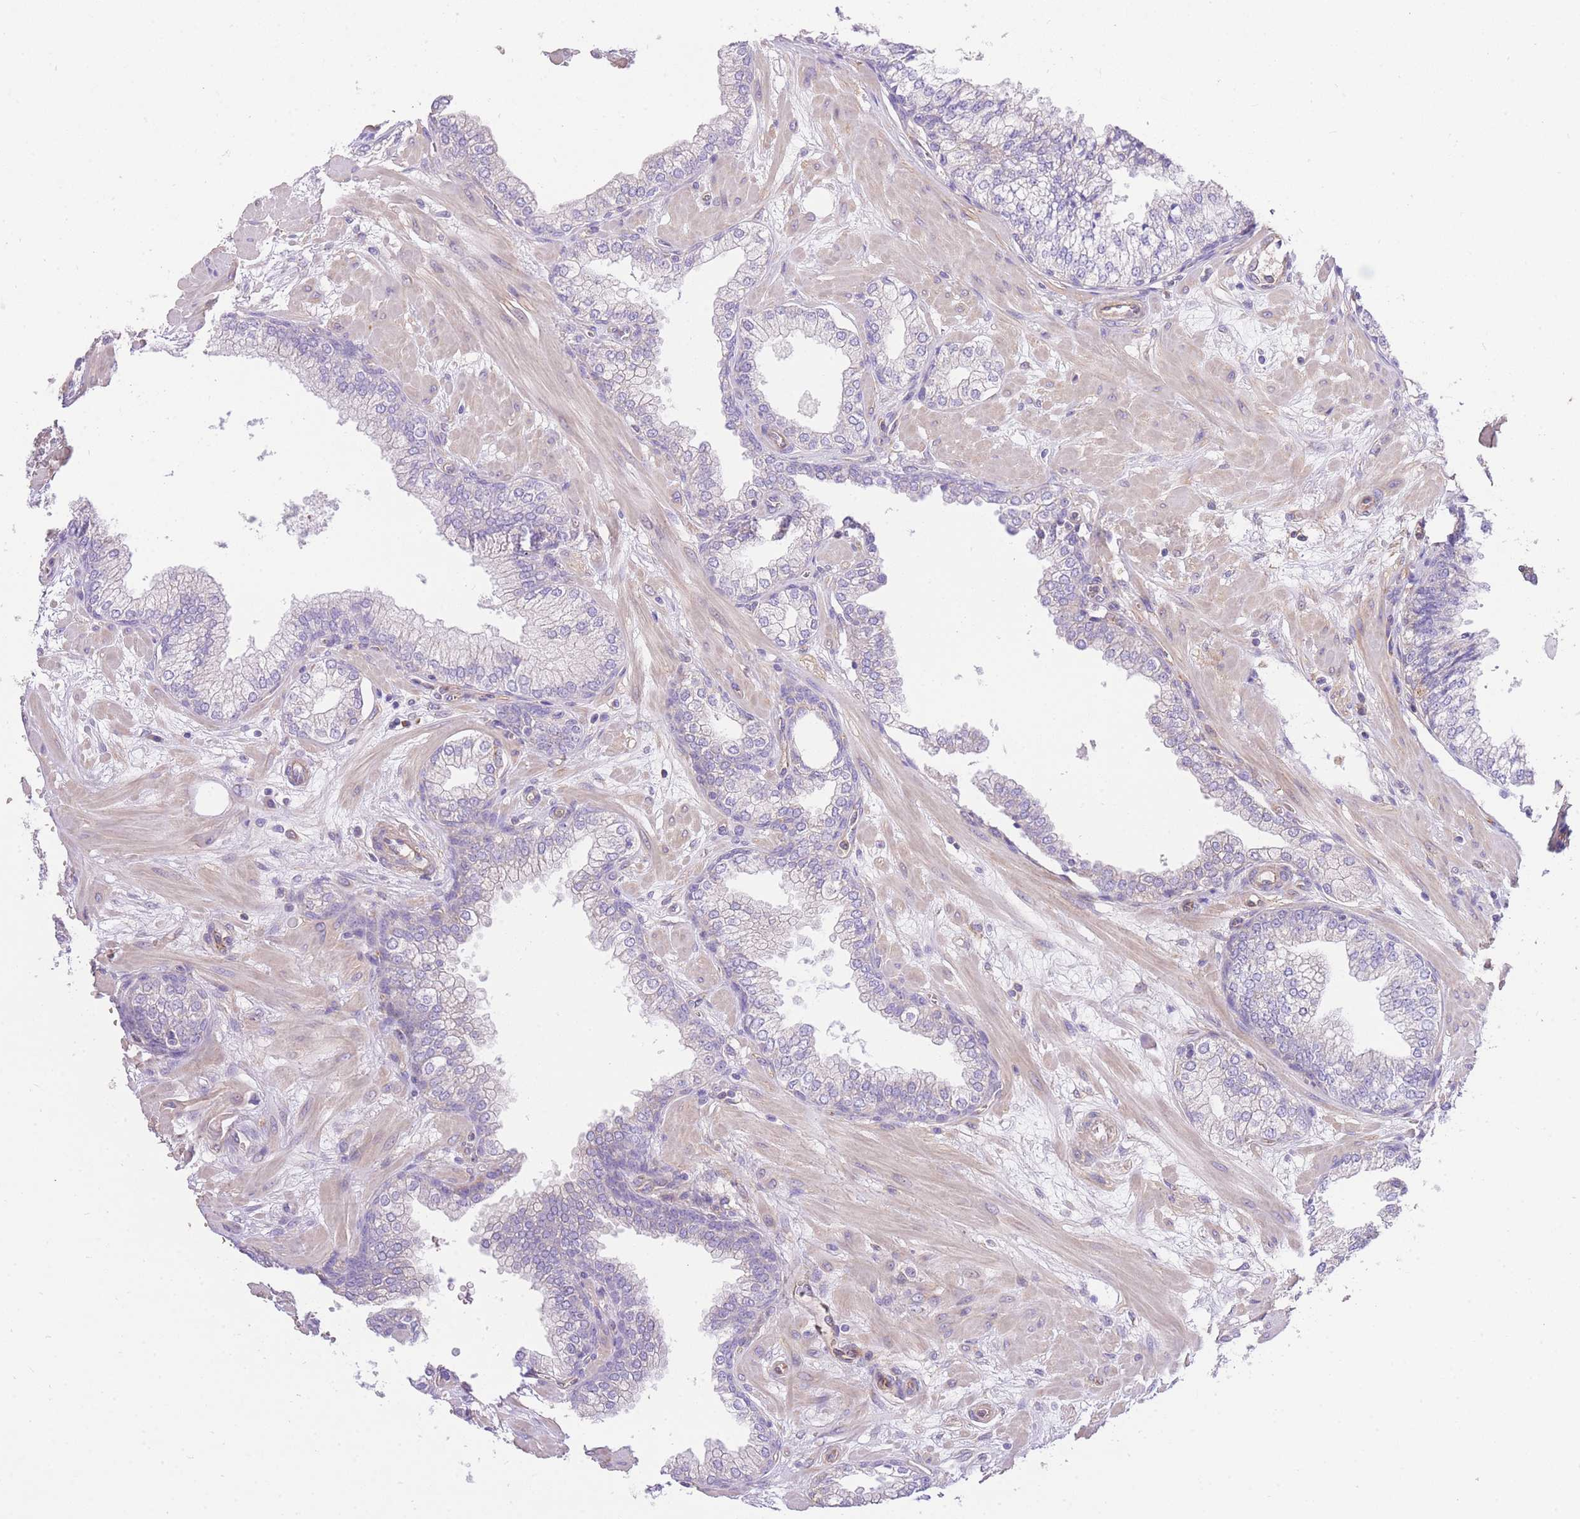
{"staining": {"intensity": "moderate", "quantity": "<25%", "location": "cytoplasmic/membranous"}, "tissue": "prostate", "cell_type": "Glandular cells", "image_type": "normal", "snomed": [{"axis": "morphology", "description": "Normal tissue, NOS"}, {"axis": "morphology", "description": "Urothelial carcinoma, Low grade"}, {"axis": "topography", "description": "Urinary bladder"}, {"axis": "topography", "description": "Prostate"}], "caption": "Immunohistochemical staining of normal human prostate exhibits <25% levels of moderate cytoplasmic/membranous protein positivity in about <25% of glandular cells. Ihc stains the protein of interest in brown and the nuclei are stained blue.", "gene": "INSYN2B", "patient": {"sex": "male", "age": 60}}